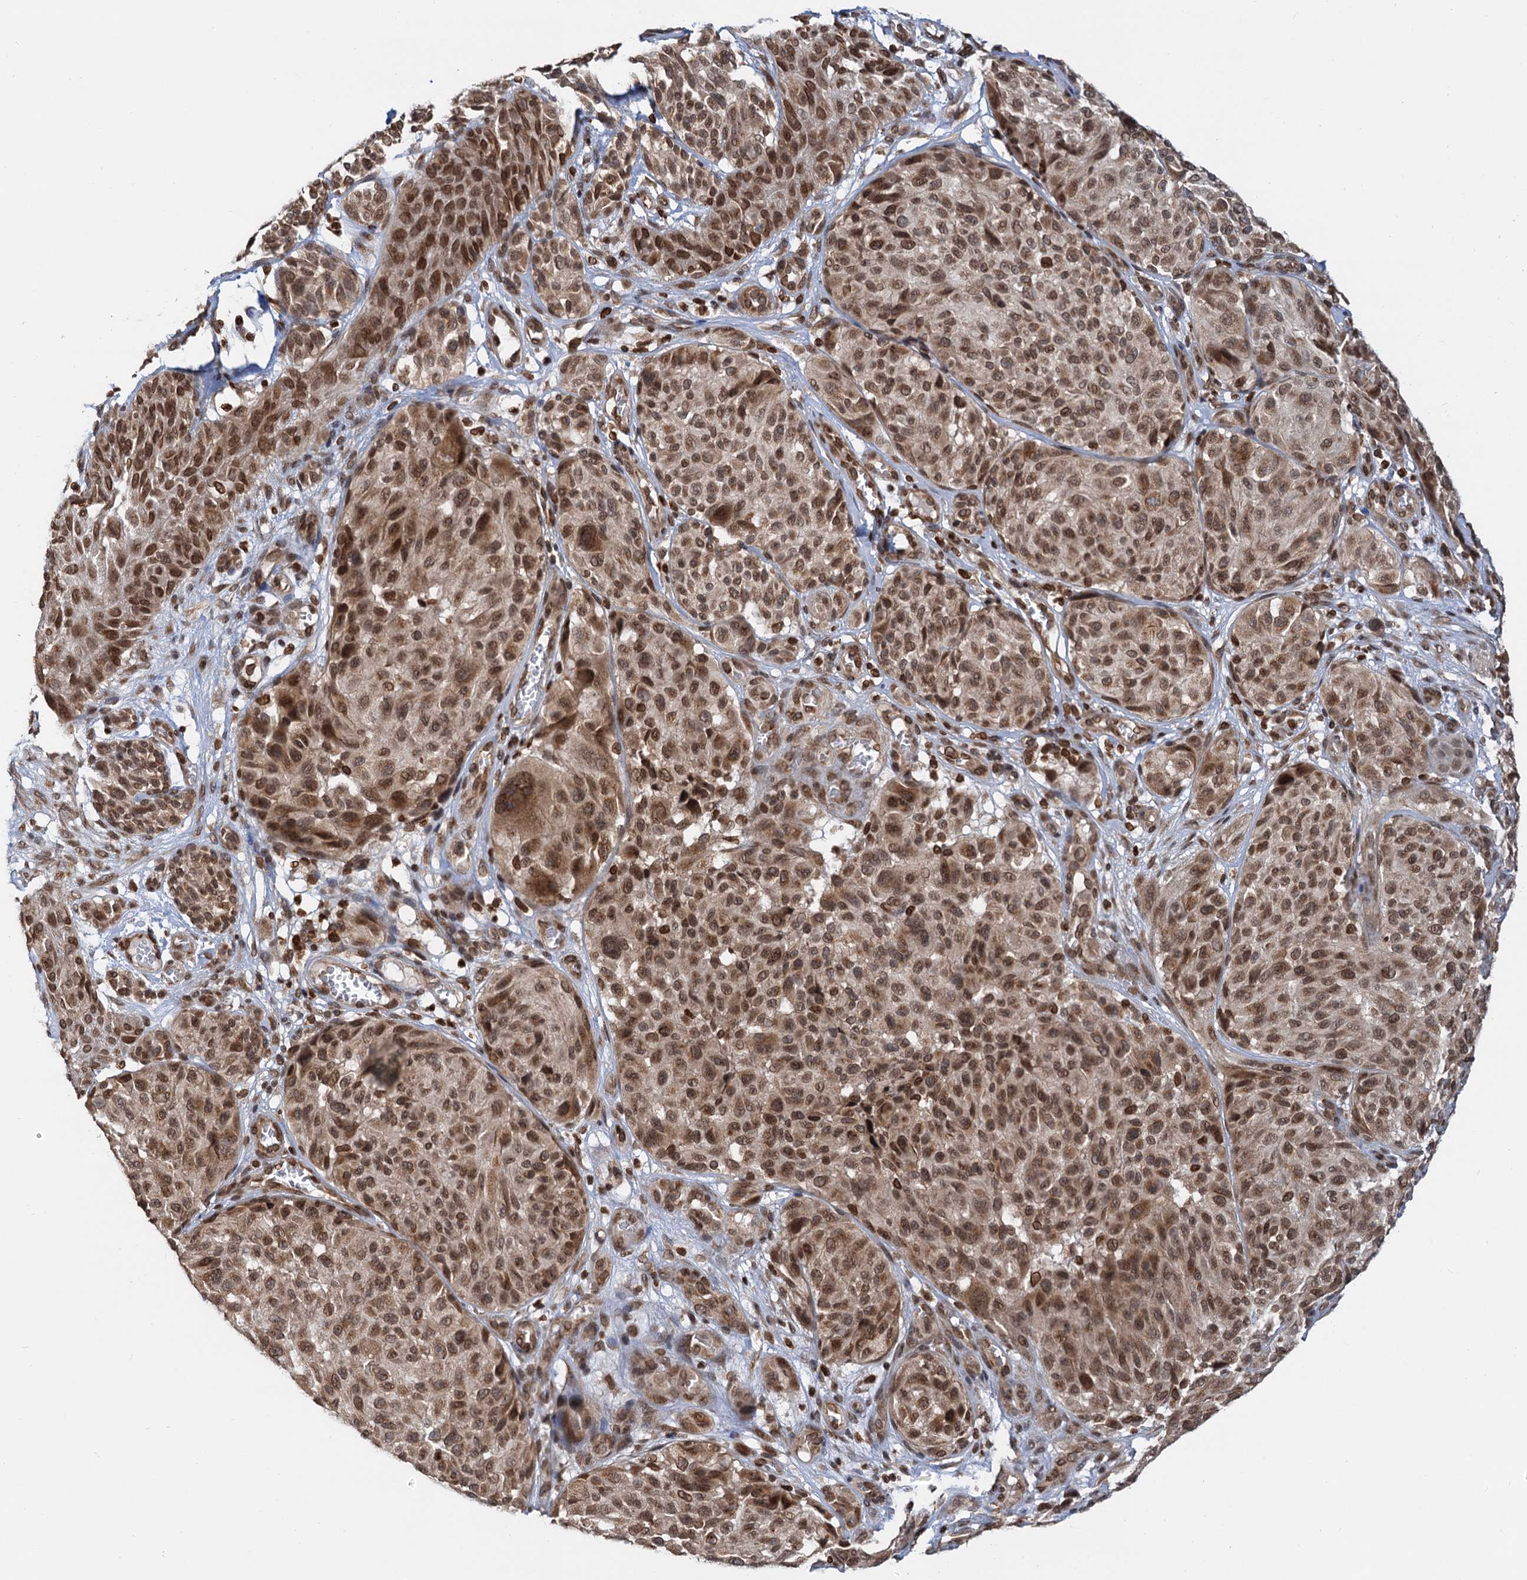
{"staining": {"intensity": "moderate", "quantity": ">75%", "location": "cytoplasmic/membranous,nuclear"}, "tissue": "melanoma", "cell_type": "Tumor cells", "image_type": "cancer", "snomed": [{"axis": "morphology", "description": "Malignant melanoma, NOS"}, {"axis": "topography", "description": "Skin"}], "caption": "High-power microscopy captured an IHC histopathology image of malignant melanoma, revealing moderate cytoplasmic/membranous and nuclear expression in approximately >75% of tumor cells. (IHC, brightfield microscopy, high magnification).", "gene": "ZC3H13", "patient": {"sex": "male", "age": 83}}